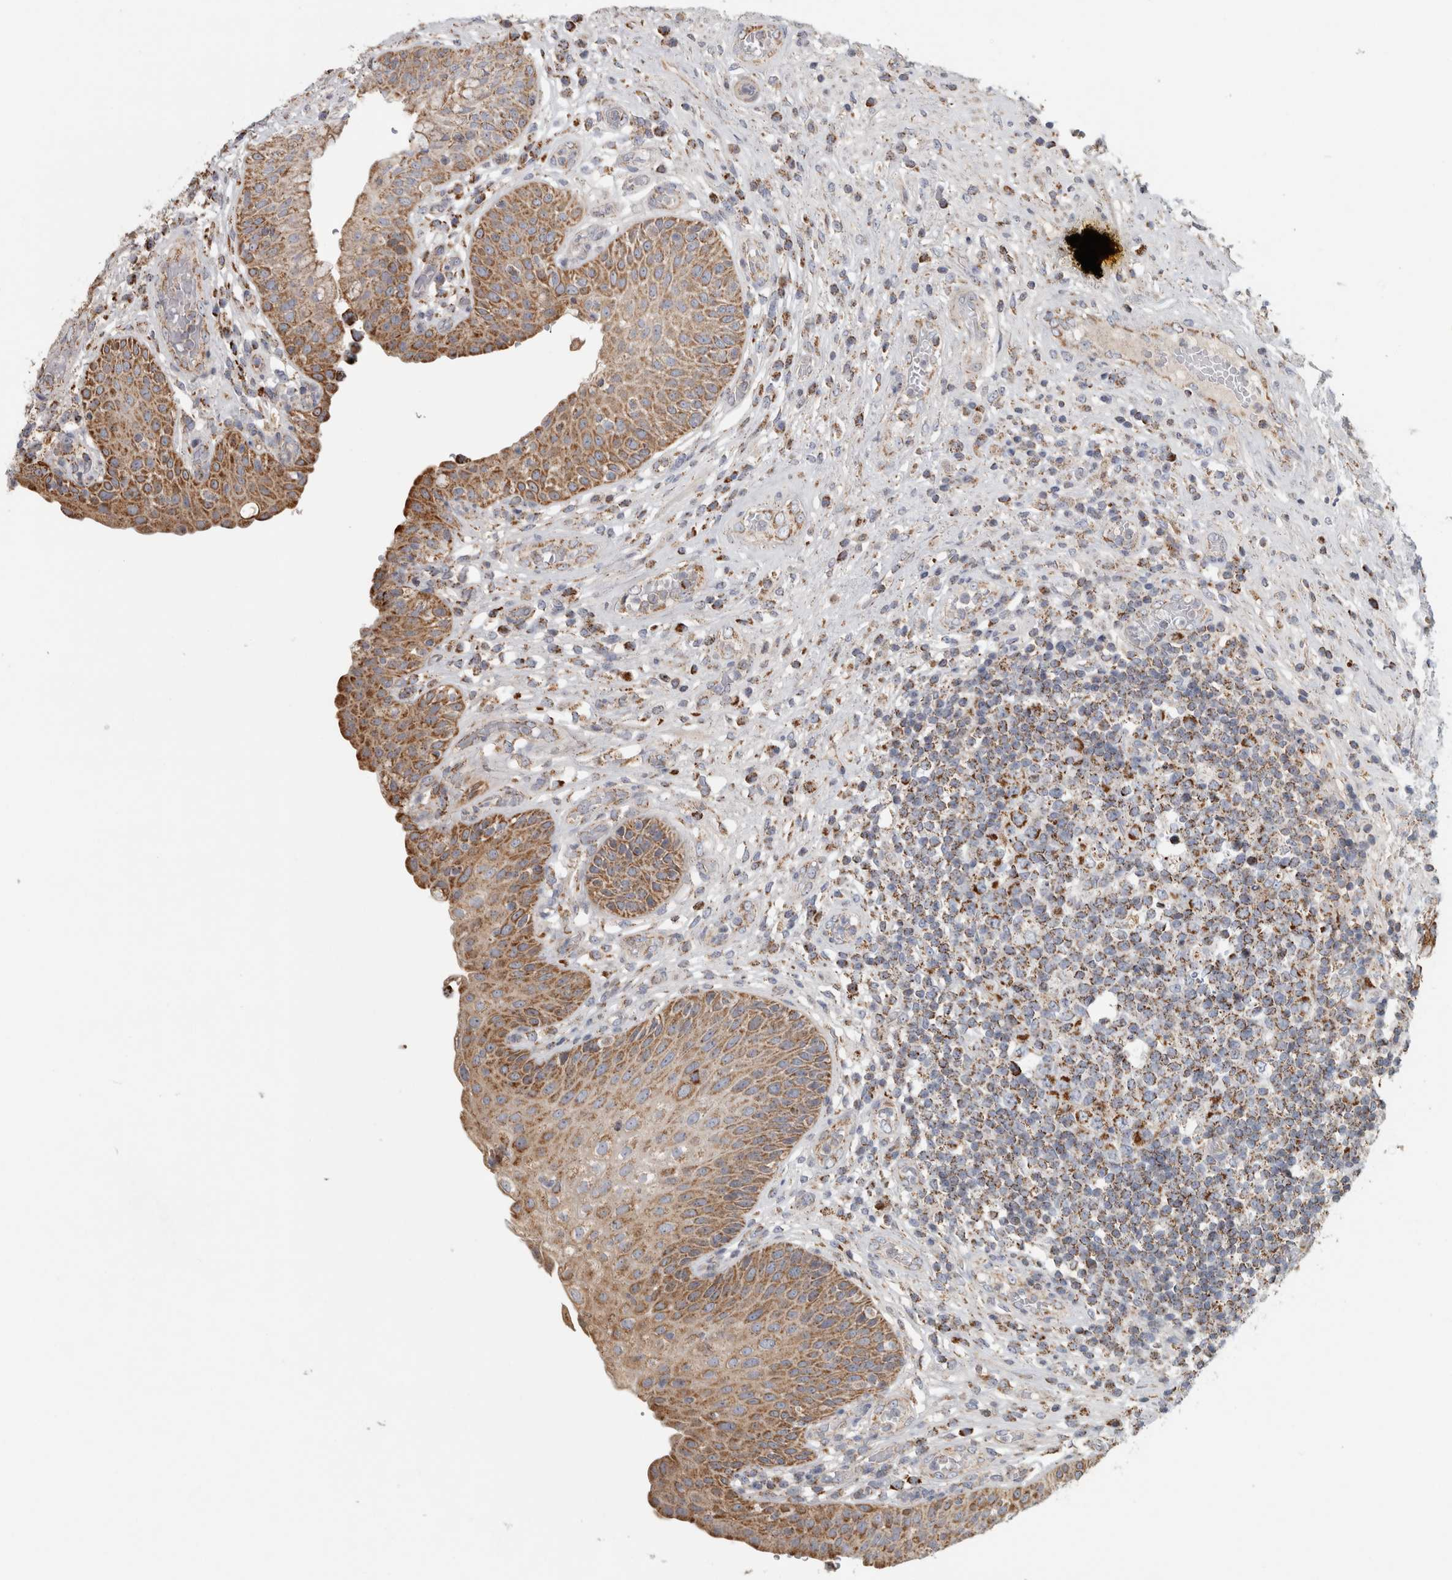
{"staining": {"intensity": "moderate", "quantity": ">75%", "location": "cytoplasmic/membranous"}, "tissue": "urinary bladder", "cell_type": "Urothelial cells", "image_type": "normal", "snomed": [{"axis": "morphology", "description": "Normal tissue, NOS"}, {"axis": "topography", "description": "Urinary bladder"}], "caption": "Urinary bladder stained with immunohistochemistry displays moderate cytoplasmic/membranous staining in approximately >75% of urothelial cells. (Brightfield microscopy of DAB IHC at high magnification).", "gene": "ST8SIA1", "patient": {"sex": "female", "age": 62}}